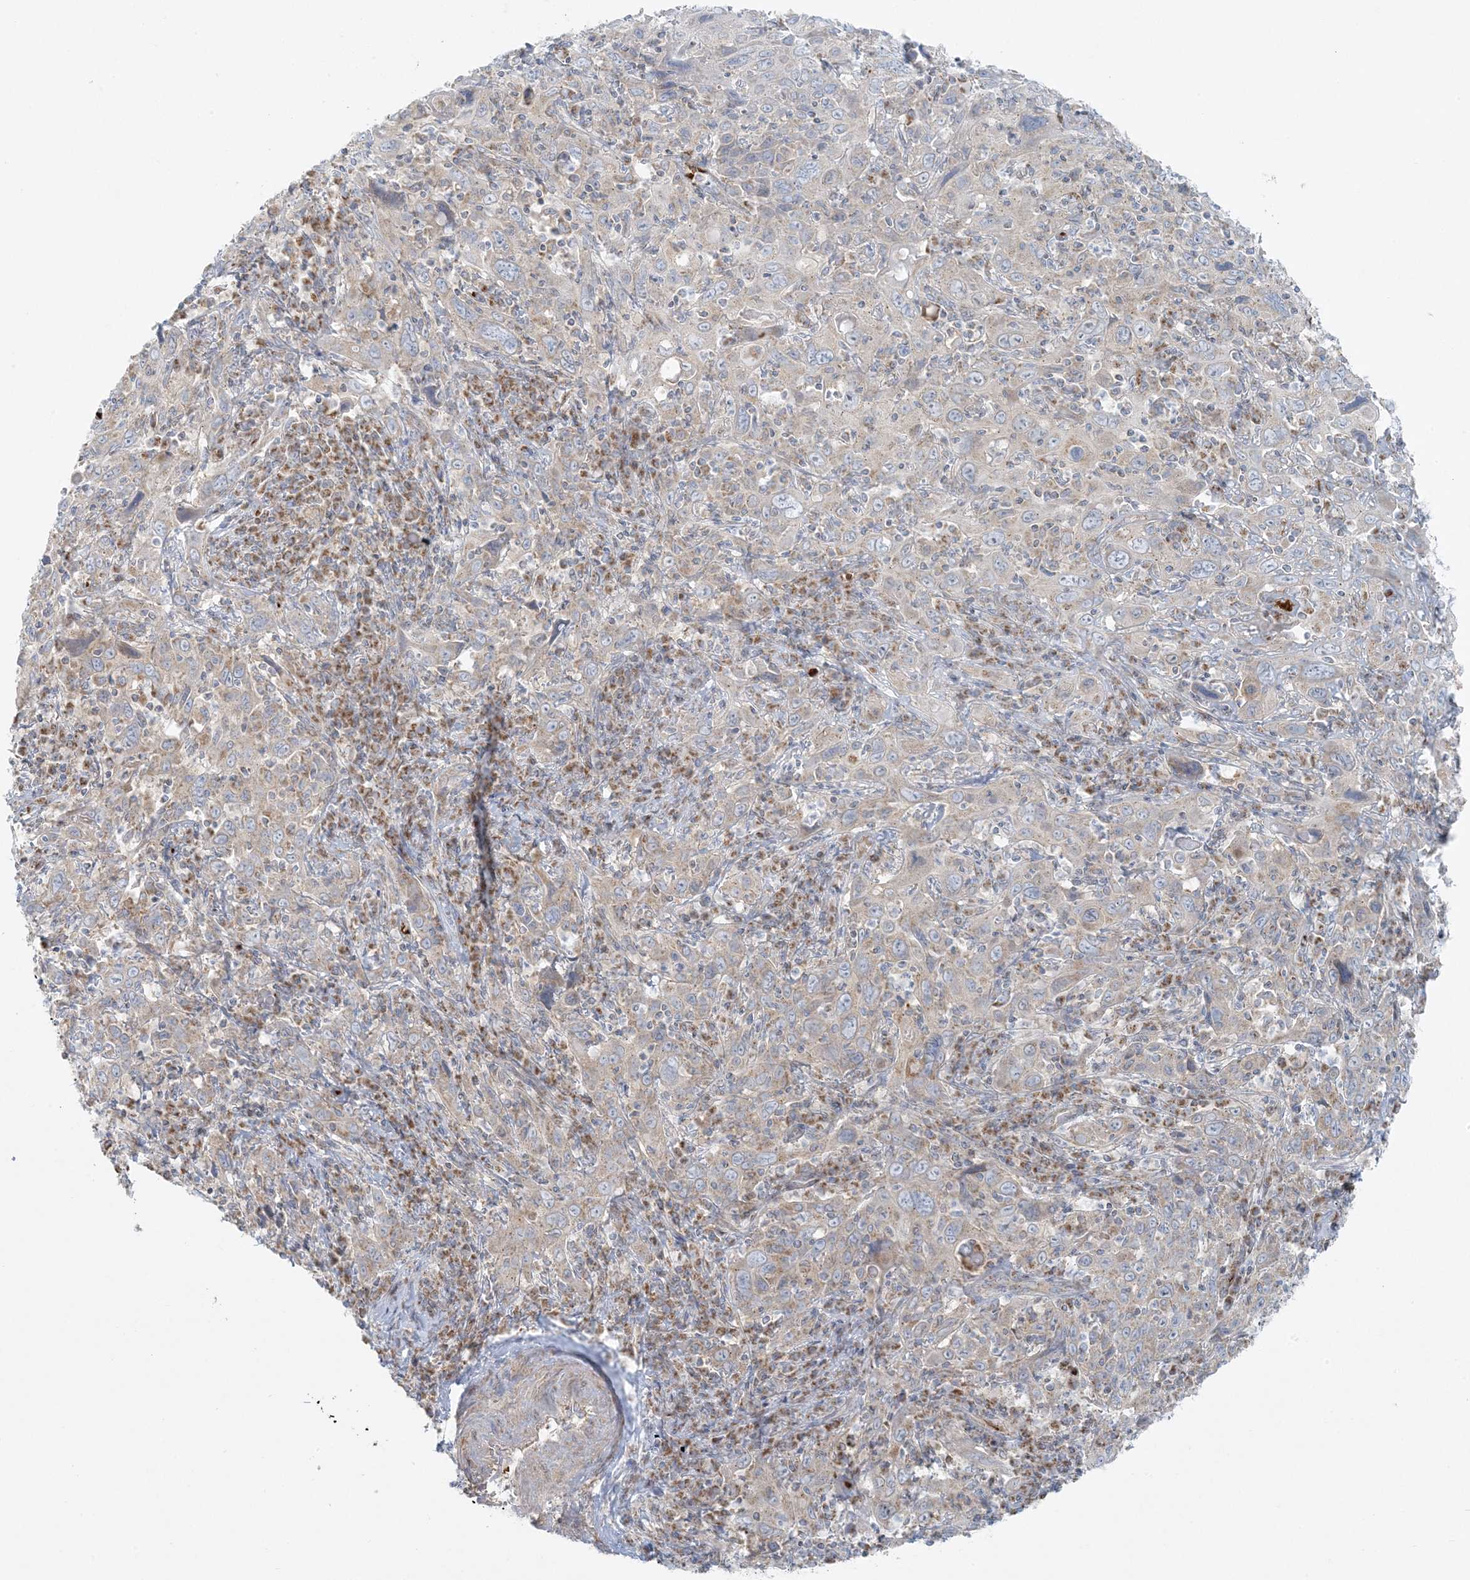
{"staining": {"intensity": "negative", "quantity": "none", "location": "none"}, "tissue": "cervical cancer", "cell_type": "Tumor cells", "image_type": "cancer", "snomed": [{"axis": "morphology", "description": "Squamous cell carcinoma, NOS"}, {"axis": "topography", "description": "Cervix"}], "caption": "A photomicrograph of cervical squamous cell carcinoma stained for a protein displays no brown staining in tumor cells.", "gene": "PIK3R4", "patient": {"sex": "female", "age": 46}}